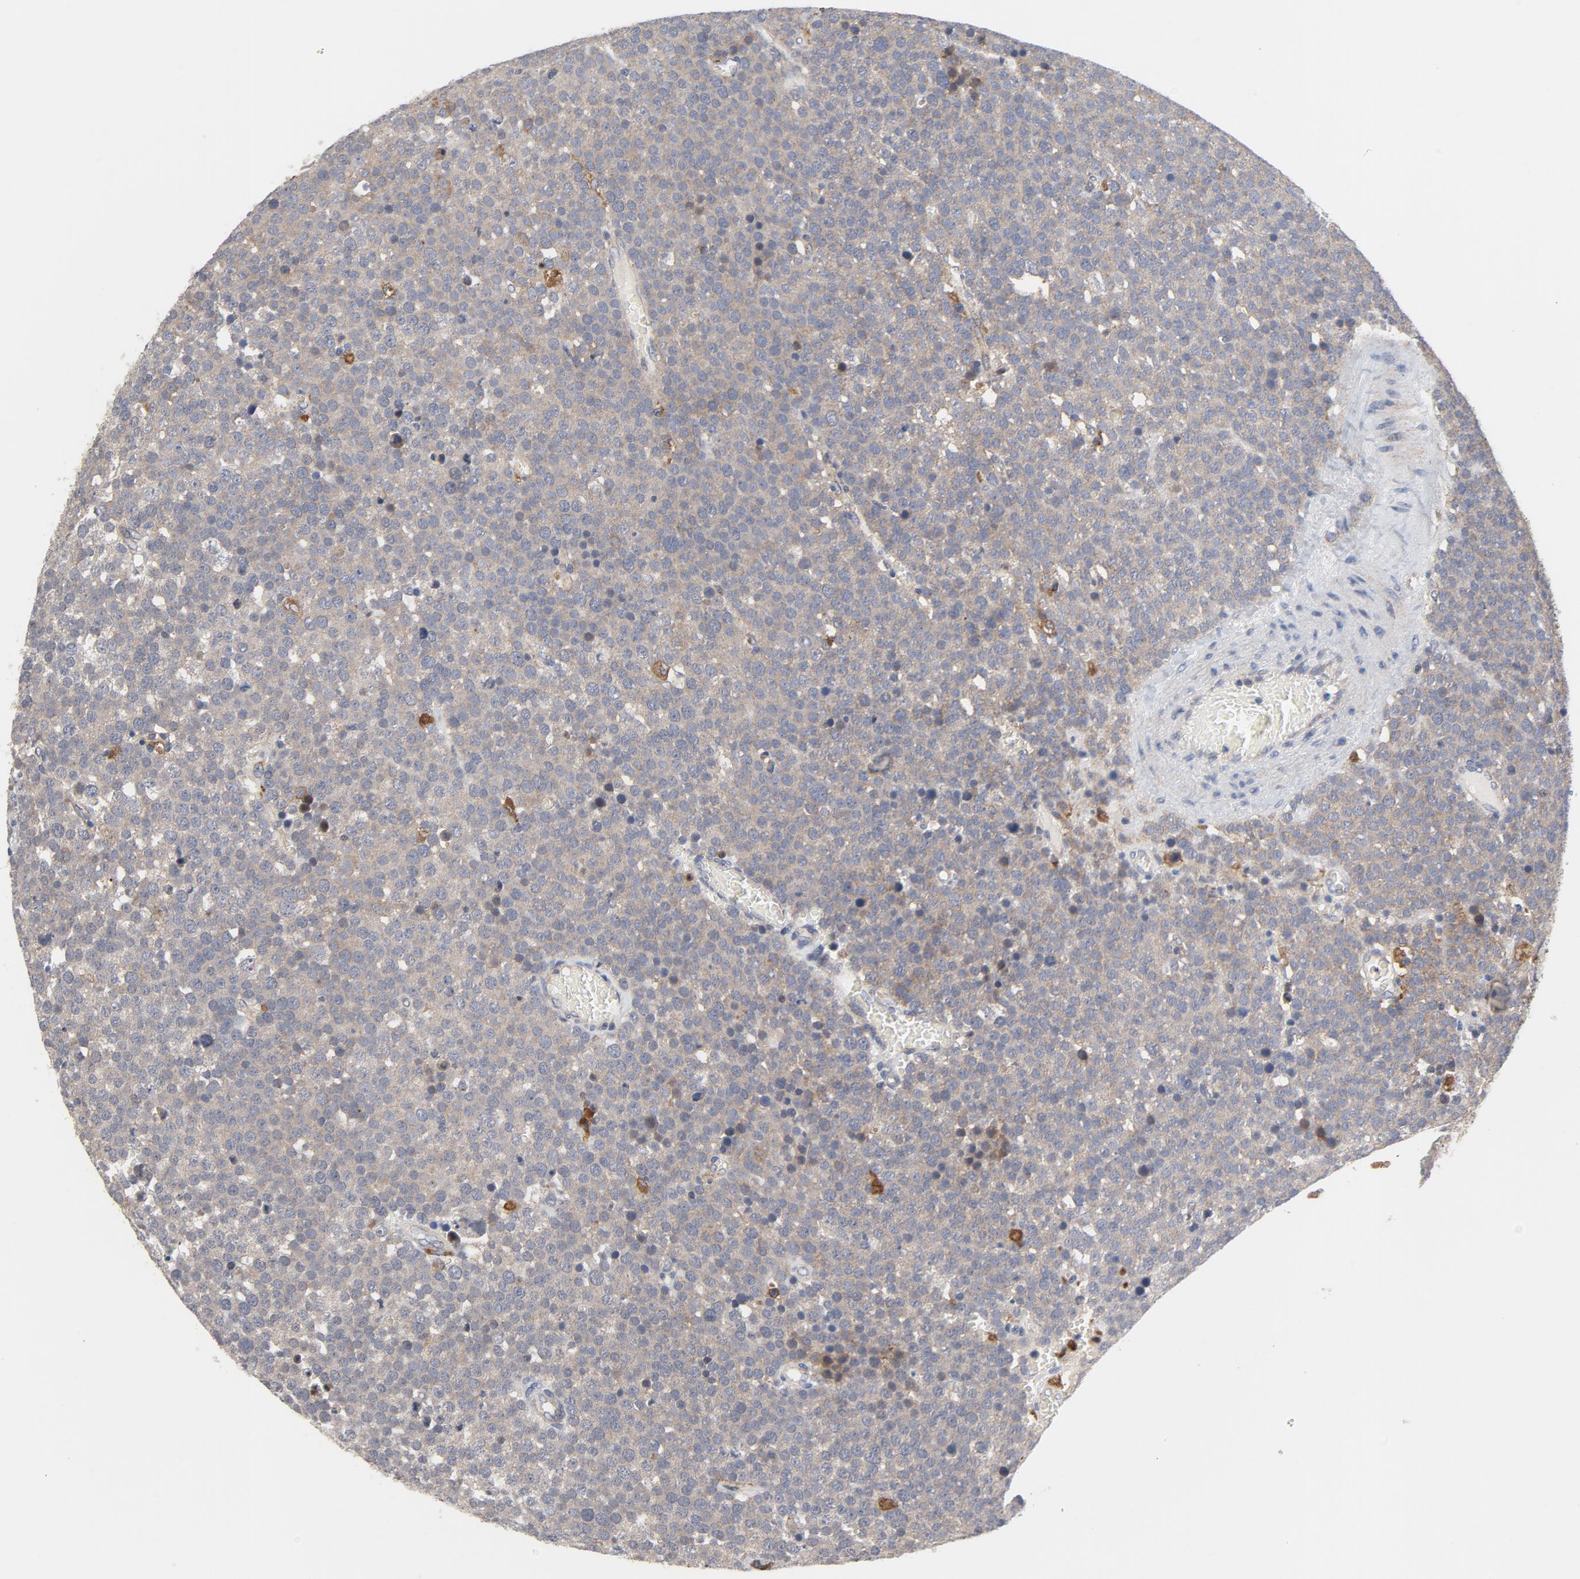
{"staining": {"intensity": "moderate", "quantity": ">75%", "location": "cytoplasmic/membranous"}, "tissue": "testis cancer", "cell_type": "Tumor cells", "image_type": "cancer", "snomed": [{"axis": "morphology", "description": "Seminoma, NOS"}, {"axis": "topography", "description": "Testis"}], "caption": "Tumor cells demonstrate medium levels of moderate cytoplasmic/membranous expression in about >75% of cells in testis cancer. (DAB (3,3'-diaminobenzidine) IHC with brightfield microscopy, high magnification).", "gene": "RAPGEF4", "patient": {"sex": "male", "age": 71}}